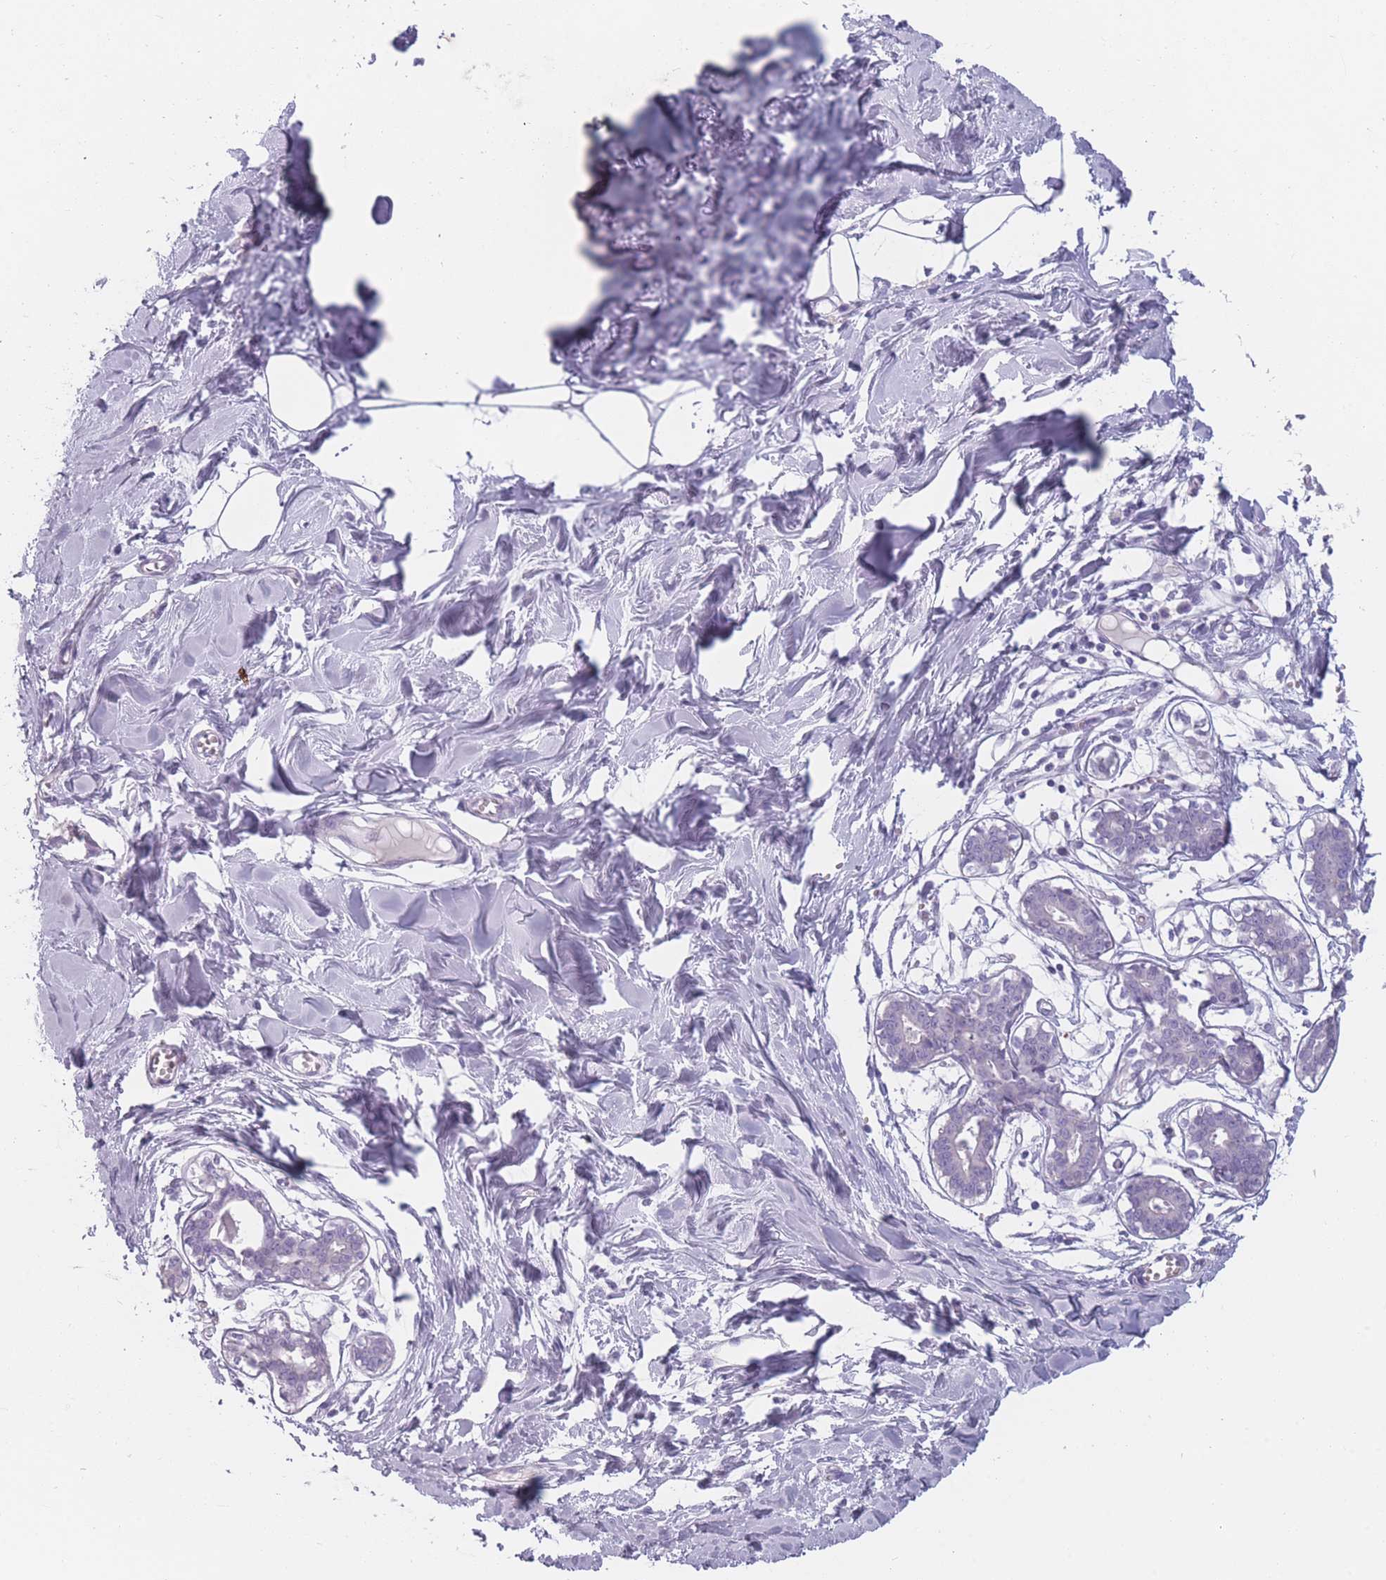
{"staining": {"intensity": "negative", "quantity": "none", "location": "none"}, "tissue": "breast", "cell_type": "Adipocytes", "image_type": "normal", "snomed": [{"axis": "morphology", "description": "Normal tissue, NOS"}, {"axis": "topography", "description": "Breast"}], "caption": "Photomicrograph shows no protein positivity in adipocytes of normal breast.", "gene": "PPFIA3", "patient": {"sex": "female", "age": 27}}